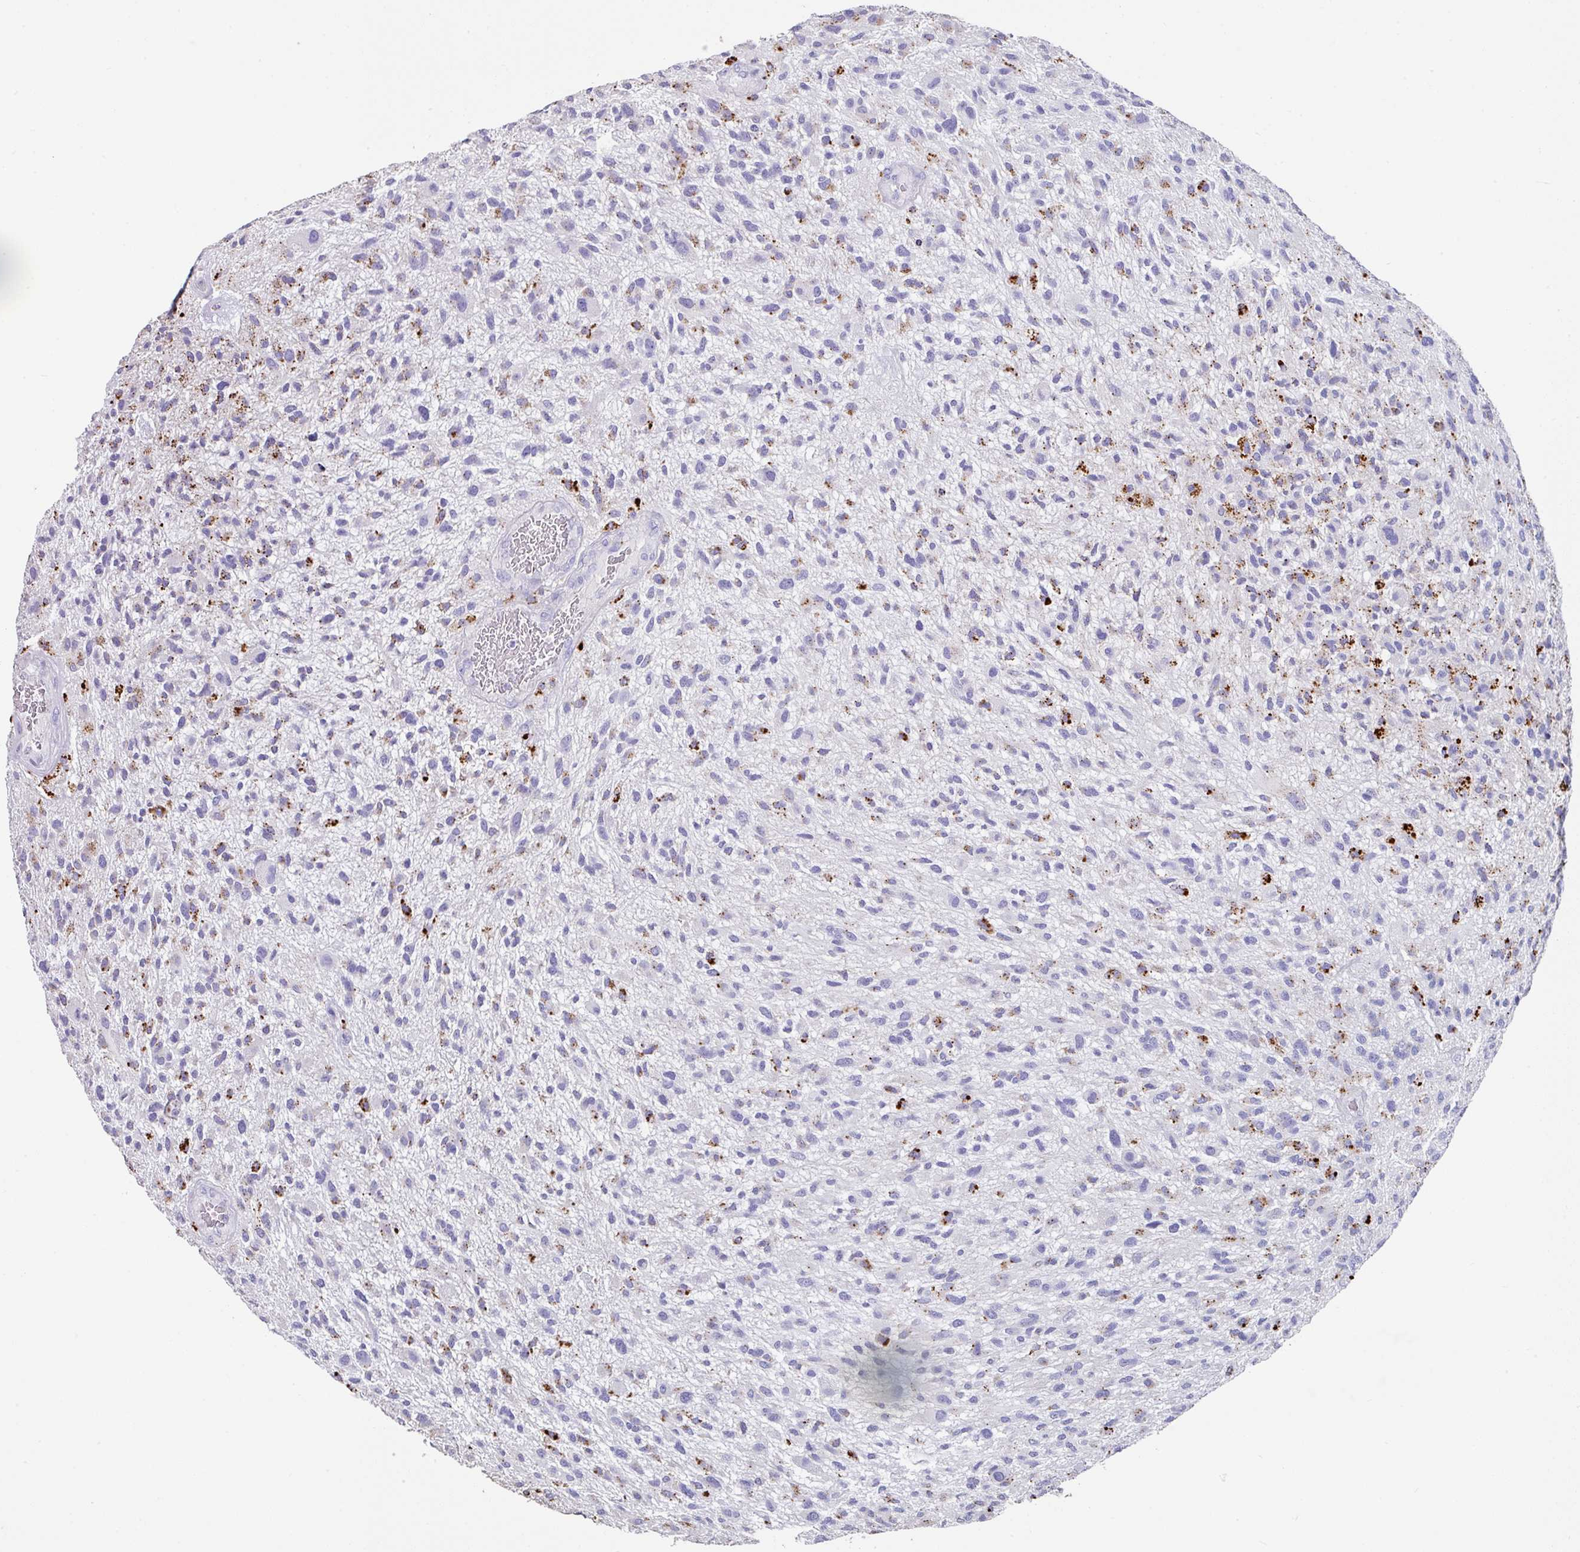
{"staining": {"intensity": "strong", "quantity": "<25%", "location": "cytoplasmic/membranous"}, "tissue": "glioma", "cell_type": "Tumor cells", "image_type": "cancer", "snomed": [{"axis": "morphology", "description": "Glioma, malignant, High grade"}, {"axis": "topography", "description": "Brain"}], "caption": "A brown stain labels strong cytoplasmic/membranous positivity of a protein in malignant high-grade glioma tumor cells.", "gene": "CPVL", "patient": {"sex": "male", "age": 47}}